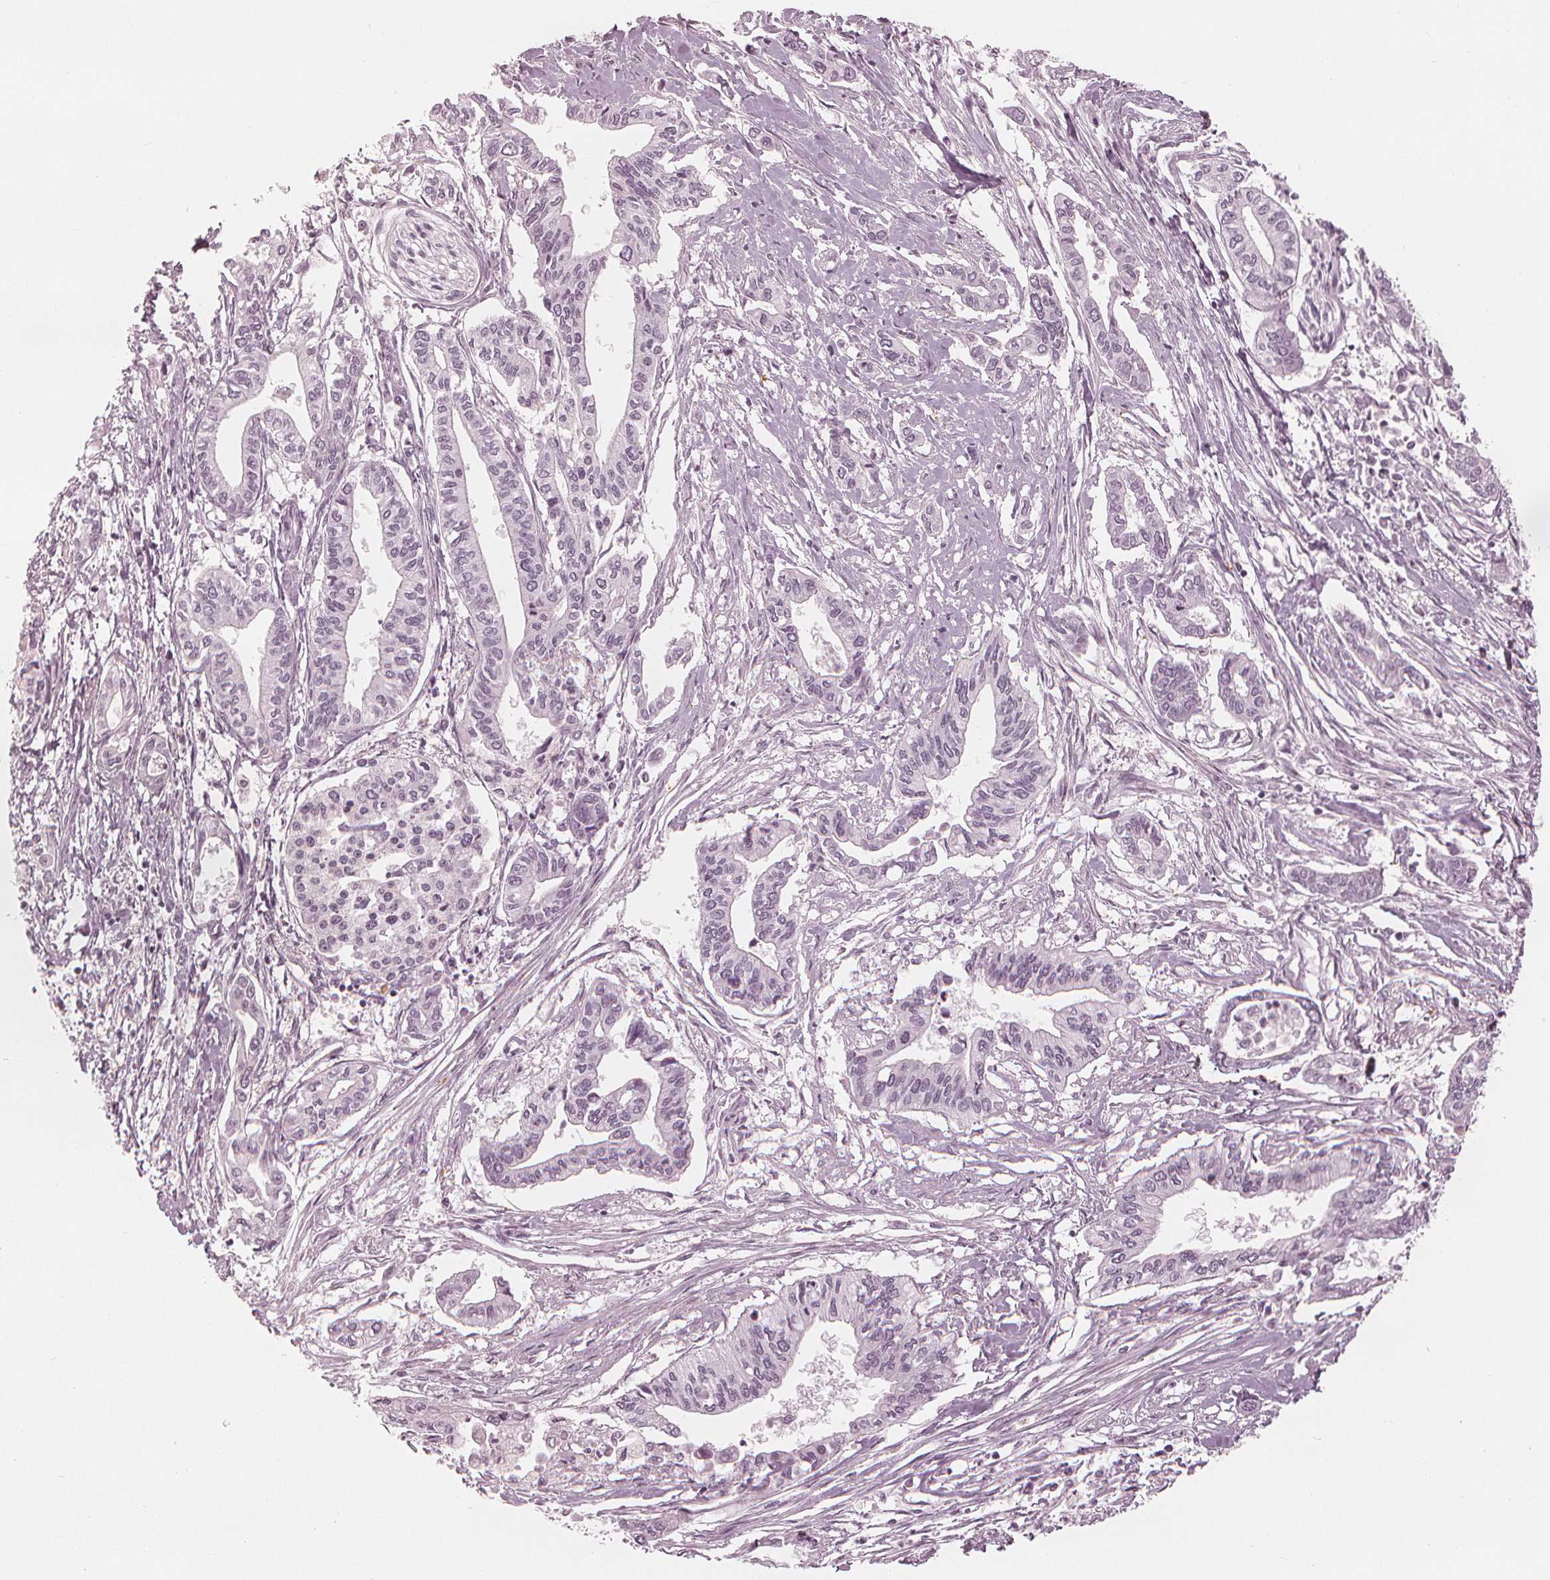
{"staining": {"intensity": "negative", "quantity": "none", "location": "none"}, "tissue": "pancreatic cancer", "cell_type": "Tumor cells", "image_type": "cancer", "snomed": [{"axis": "morphology", "description": "Adenocarcinoma, NOS"}, {"axis": "topography", "description": "Pancreas"}], "caption": "Immunohistochemistry photomicrograph of pancreatic adenocarcinoma stained for a protein (brown), which shows no positivity in tumor cells.", "gene": "PAEP", "patient": {"sex": "male", "age": 60}}